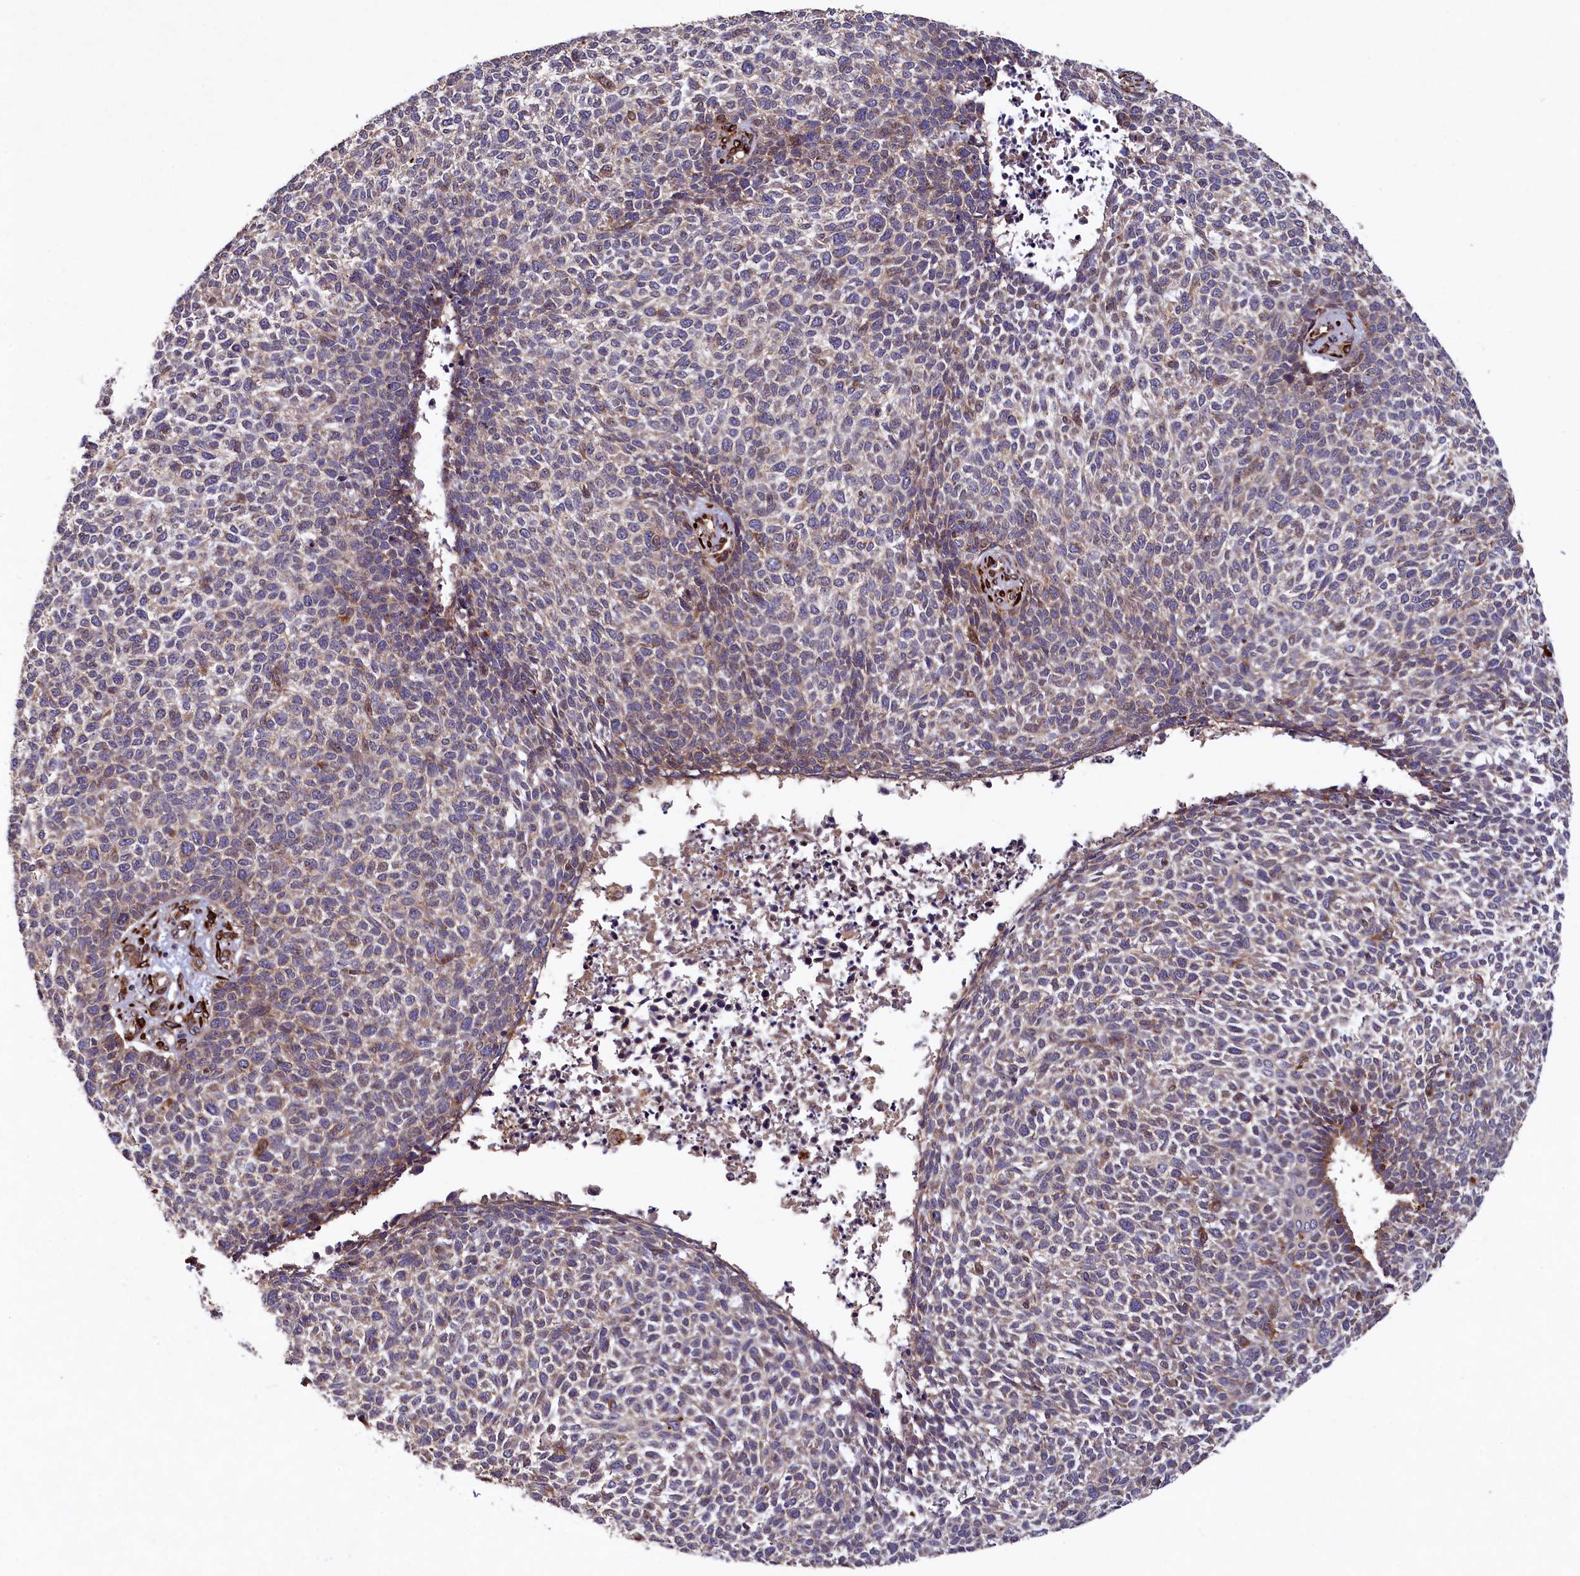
{"staining": {"intensity": "weak", "quantity": "25%-75%", "location": "cytoplasmic/membranous"}, "tissue": "skin cancer", "cell_type": "Tumor cells", "image_type": "cancer", "snomed": [{"axis": "morphology", "description": "Basal cell carcinoma"}, {"axis": "topography", "description": "Skin"}], "caption": "Immunohistochemical staining of human basal cell carcinoma (skin) exhibits weak cytoplasmic/membranous protein positivity in about 25%-75% of tumor cells.", "gene": "ARRDC4", "patient": {"sex": "female", "age": 84}}